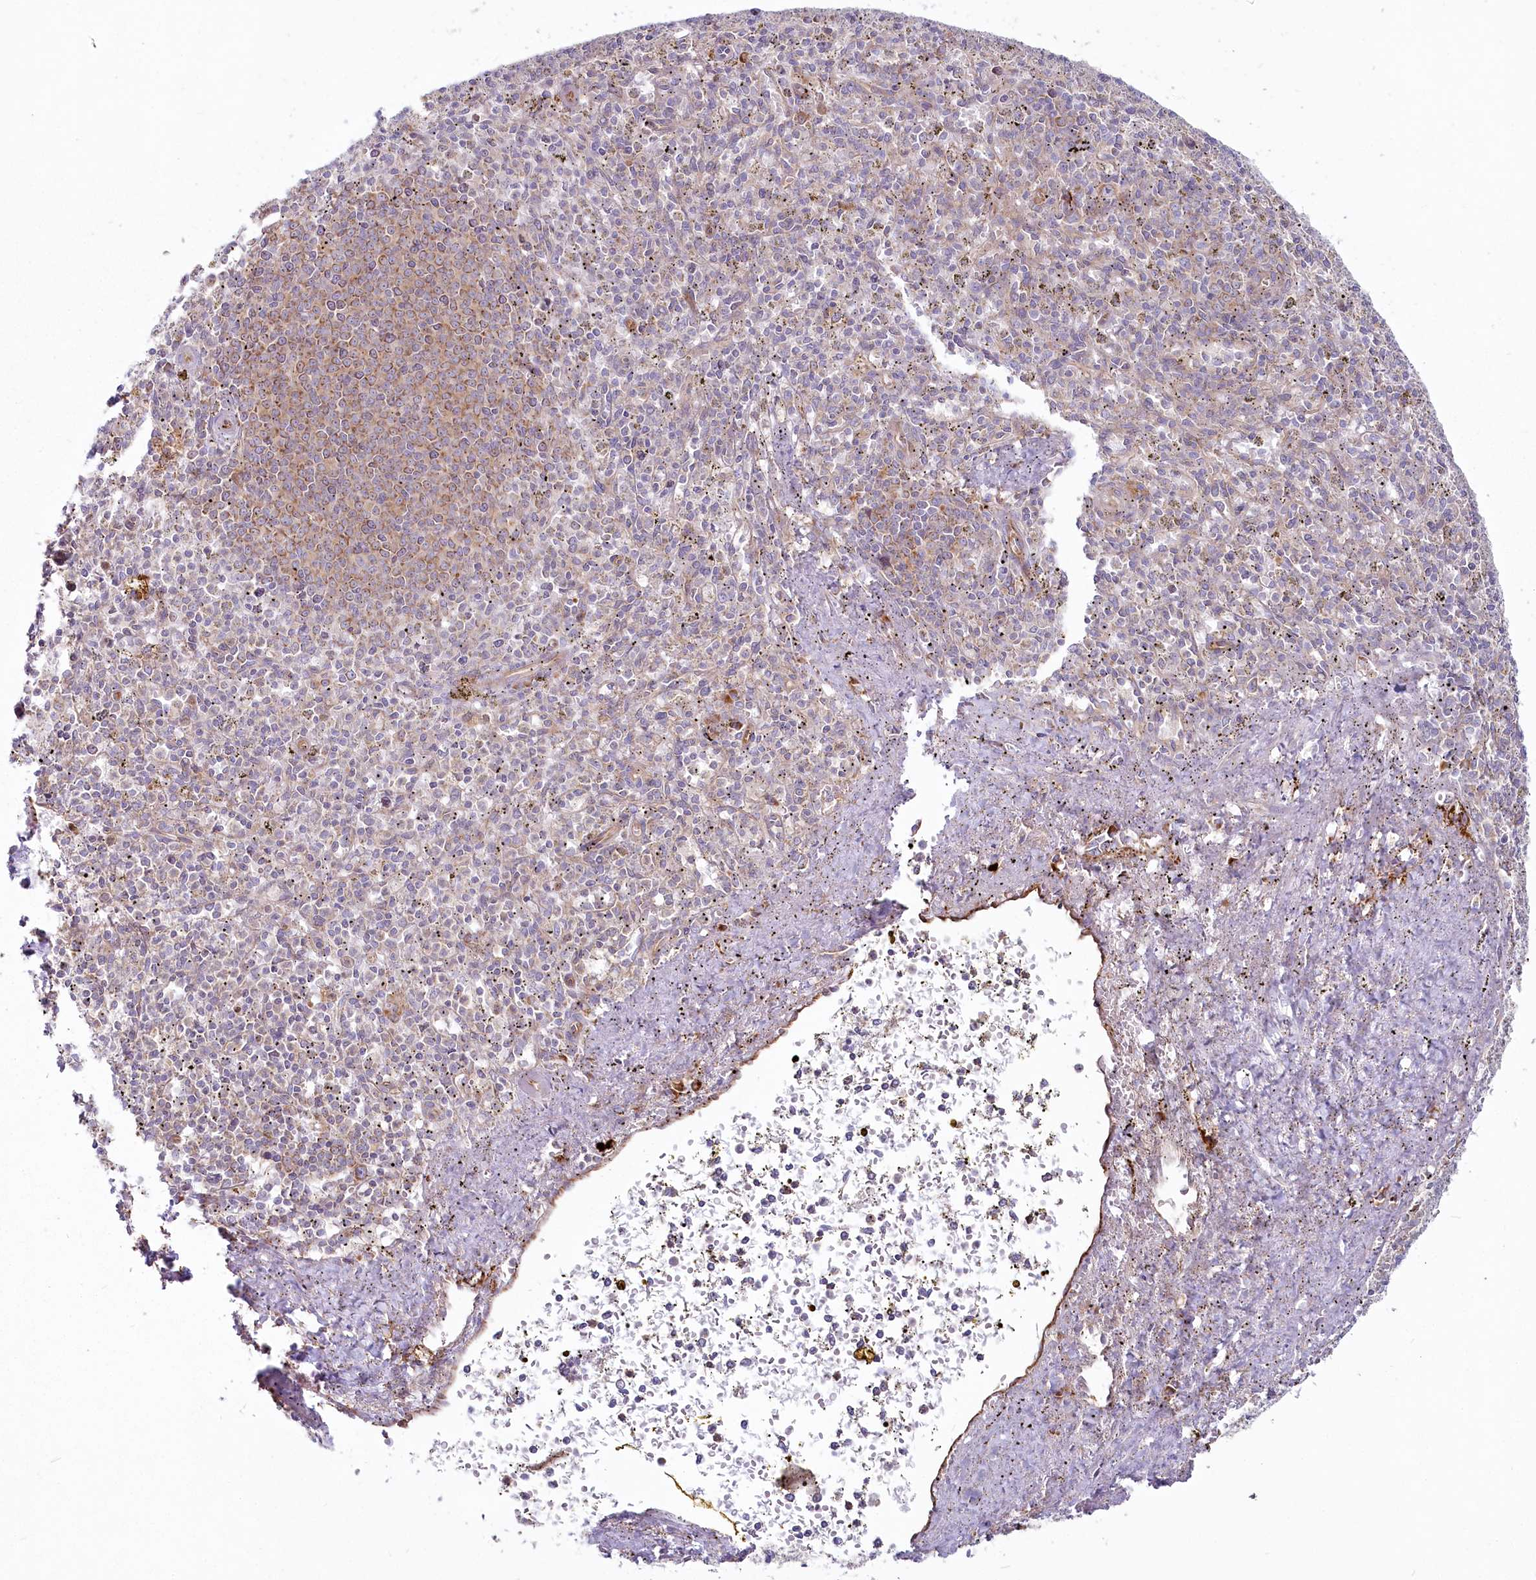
{"staining": {"intensity": "moderate", "quantity": "<25%", "location": "cytoplasmic/membranous"}, "tissue": "spleen", "cell_type": "Cells in red pulp", "image_type": "normal", "snomed": [{"axis": "morphology", "description": "Normal tissue, NOS"}, {"axis": "topography", "description": "Spleen"}], "caption": "Immunohistochemistry (IHC) image of unremarkable human spleen stained for a protein (brown), which demonstrates low levels of moderate cytoplasmic/membranous positivity in approximately <25% of cells in red pulp.", "gene": "HARS2", "patient": {"sex": "male", "age": 72}}